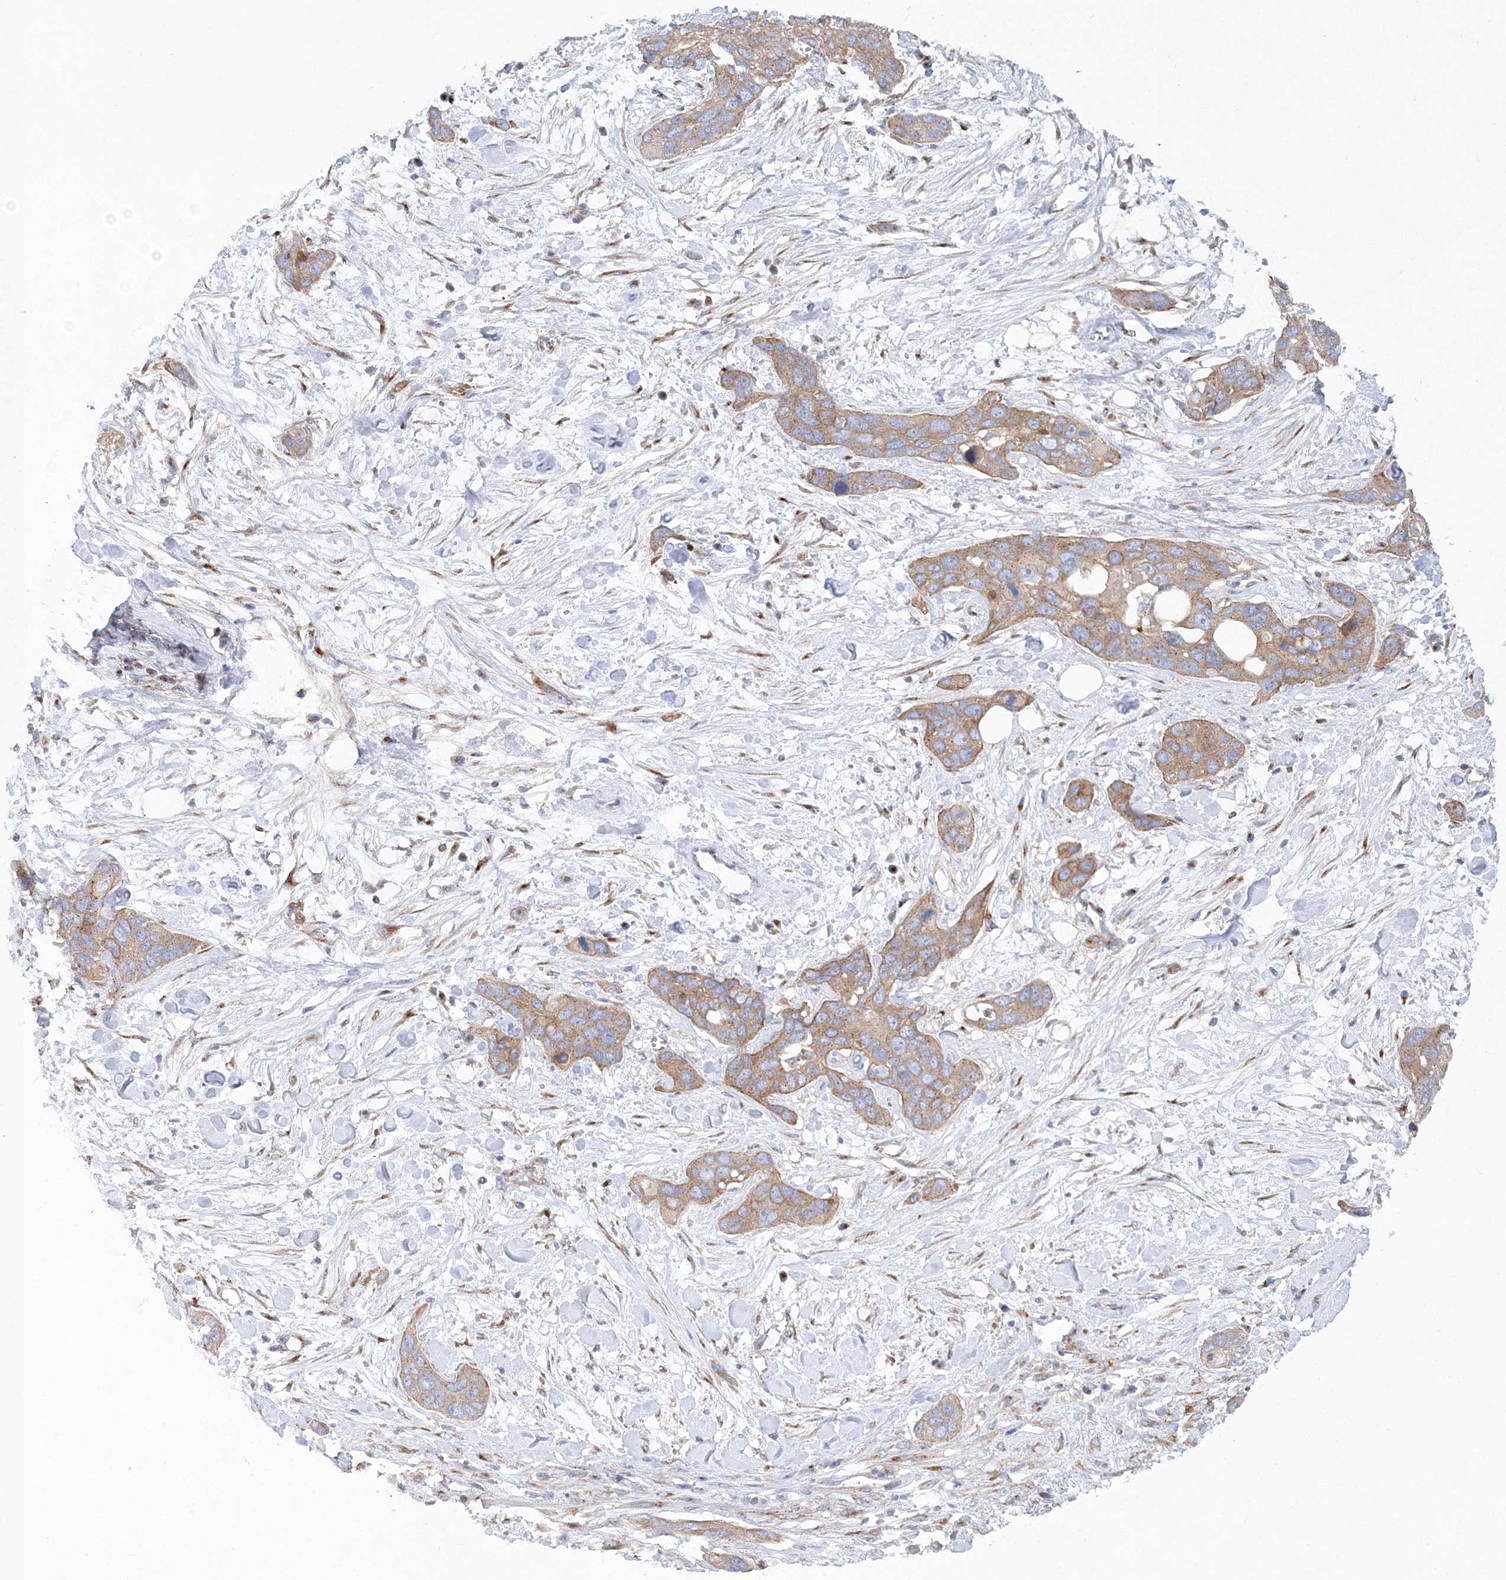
{"staining": {"intensity": "moderate", "quantity": ">75%", "location": "cytoplasmic/membranous"}, "tissue": "pancreatic cancer", "cell_type": "Tumor cells", "image_type": "cancer", "snomed": [{"axis": "morphology", "description": "Adenocarcinoma, NOS"}, {"axis": "topography", "description": "Pancreas"}], "caption": "A medium amount of moderate cytoplasmic/membranous expression is appreciated in approximately >75% of tumor cells in pancreatic cancer (adenocarcinoma) tissue. The protein is stained brown, and the nuclei are stained in blue (DAB (3,3'-diaminobenzidine) IHC with brightfield microscopy, high magnification).", "gene": "SEC23IP", "patient": {"sex": "female", "age": 60}}